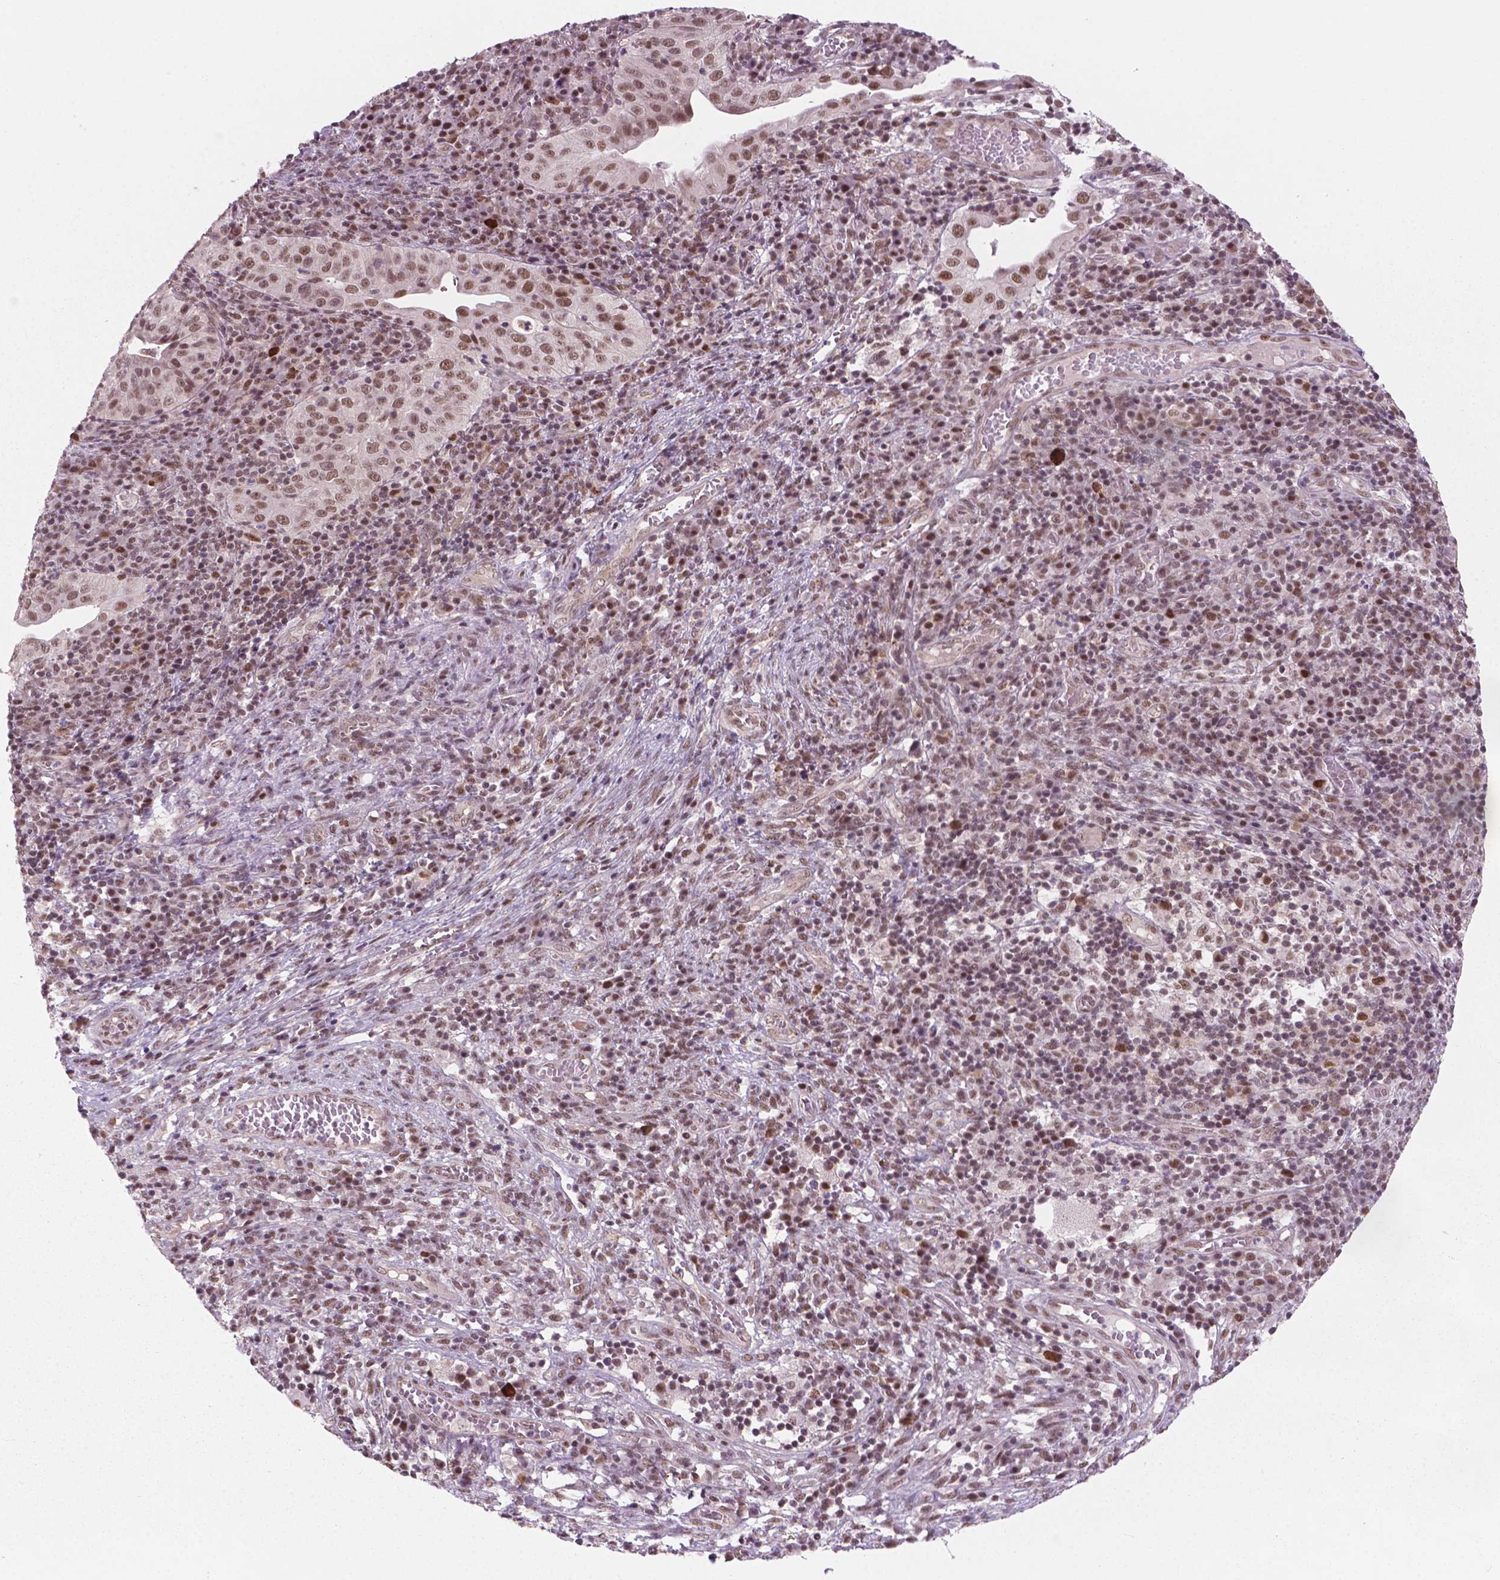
{"staining": {"intensity": "moderate", "quantity": ">75%", "location": "nuclear"}, "tissue": "cervical cancer", "cell_type": "Tumor cells", "image_type": "cancer", "snomed": [{"axis": "morphology", "description": "Squamous cell carcinoma, NOS"}, {"axis": "topography", "description": "Cervix"}], "caption": "The immunohistochemical stain labels moderate nuclear staining in tumor cells of cervical cancer (squamous cell carcinoma) tissue.", "gene": "PHAX", "patient": {"sex": "female", "age": 39}}